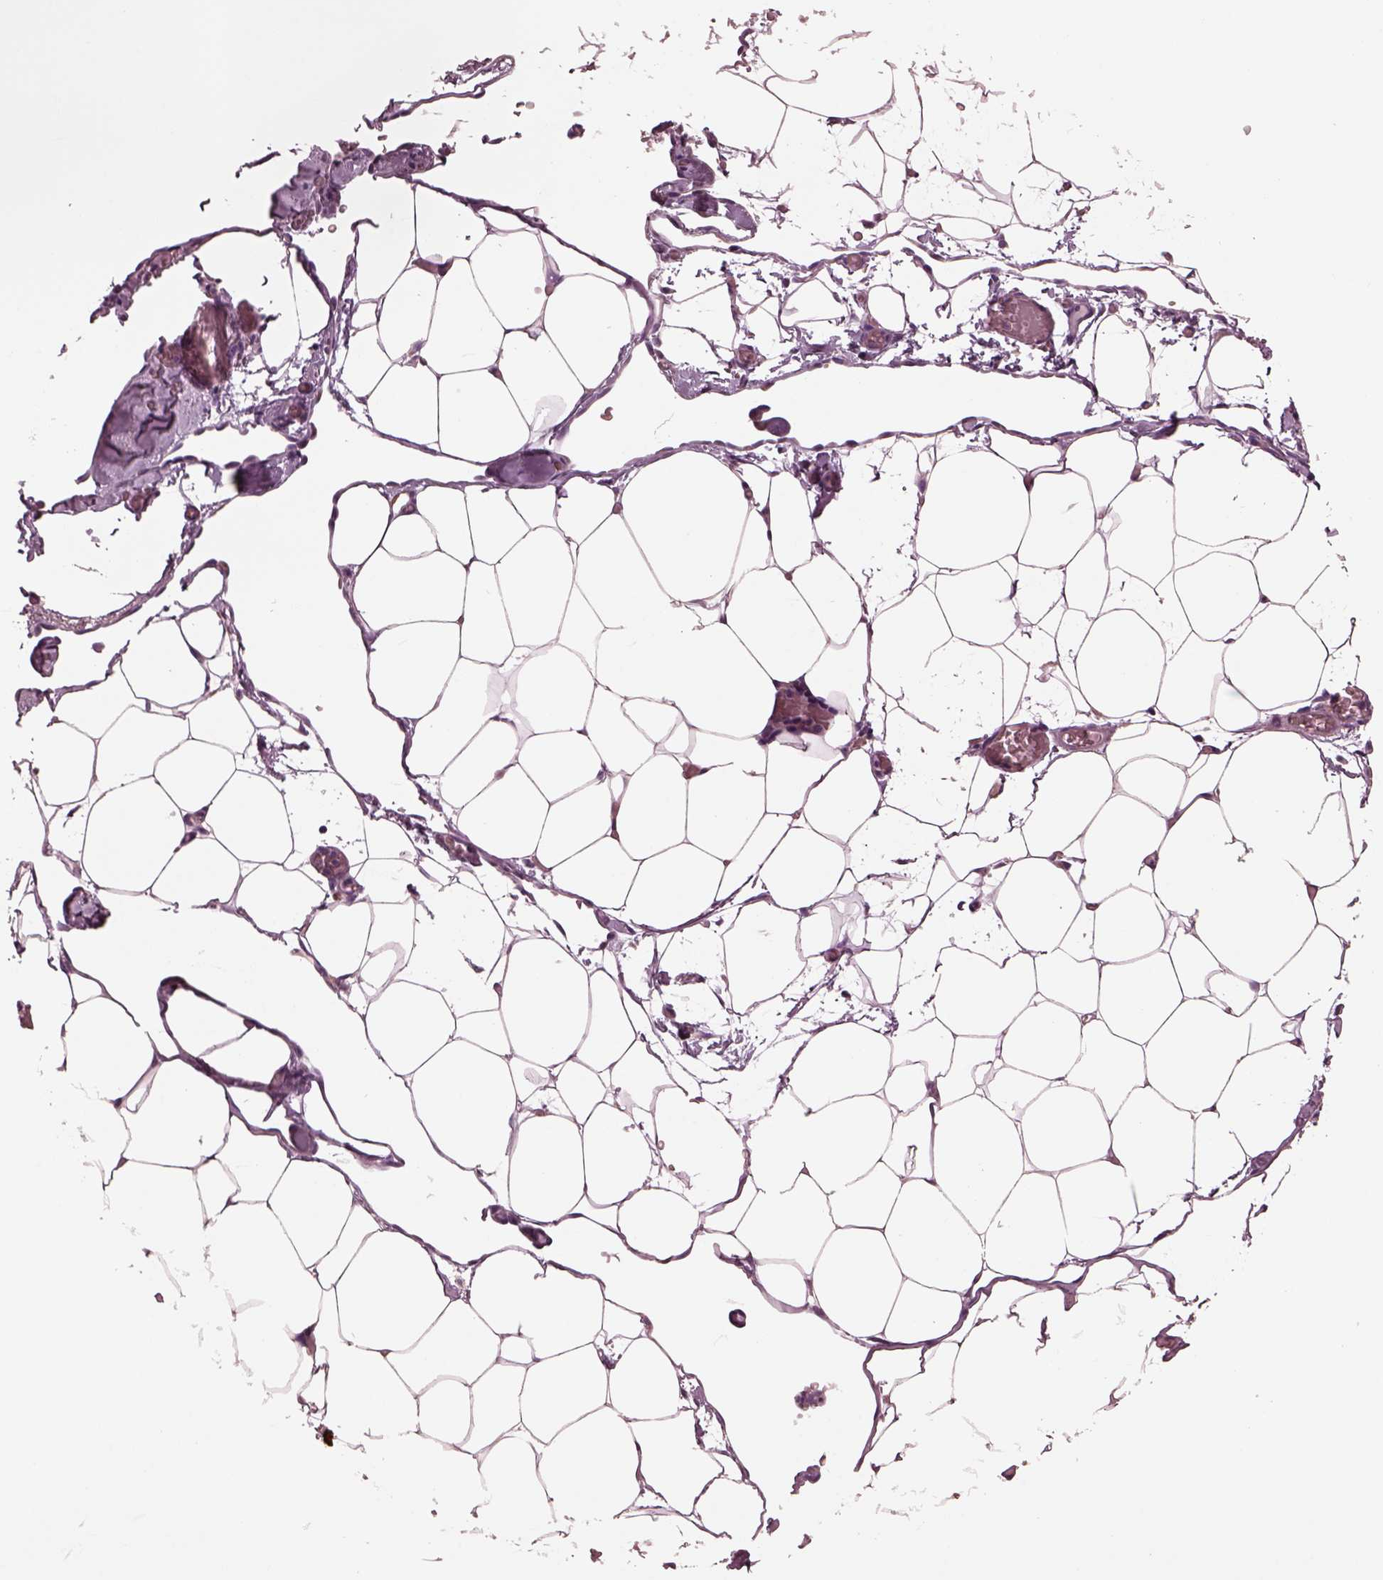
{"staining": {"intensity": "negative", "quantity": "none", "location": "none"}, "tissue": "adipose tissue", "cell_type": "Adipocytes", "image_type": "normal", "snomed": [{"axis": "morphology", "description": "Normal tissue, NOS"}, {"axis": "topography", "description": "Adipose tissue"}], "caption": "IHC photomicrograph of normal human adipose tissue stained for a protein (brown), which shows no staining in adipocytes.", "gene": "AP4M1", "patient": {"sex": "male", "age": 57}}